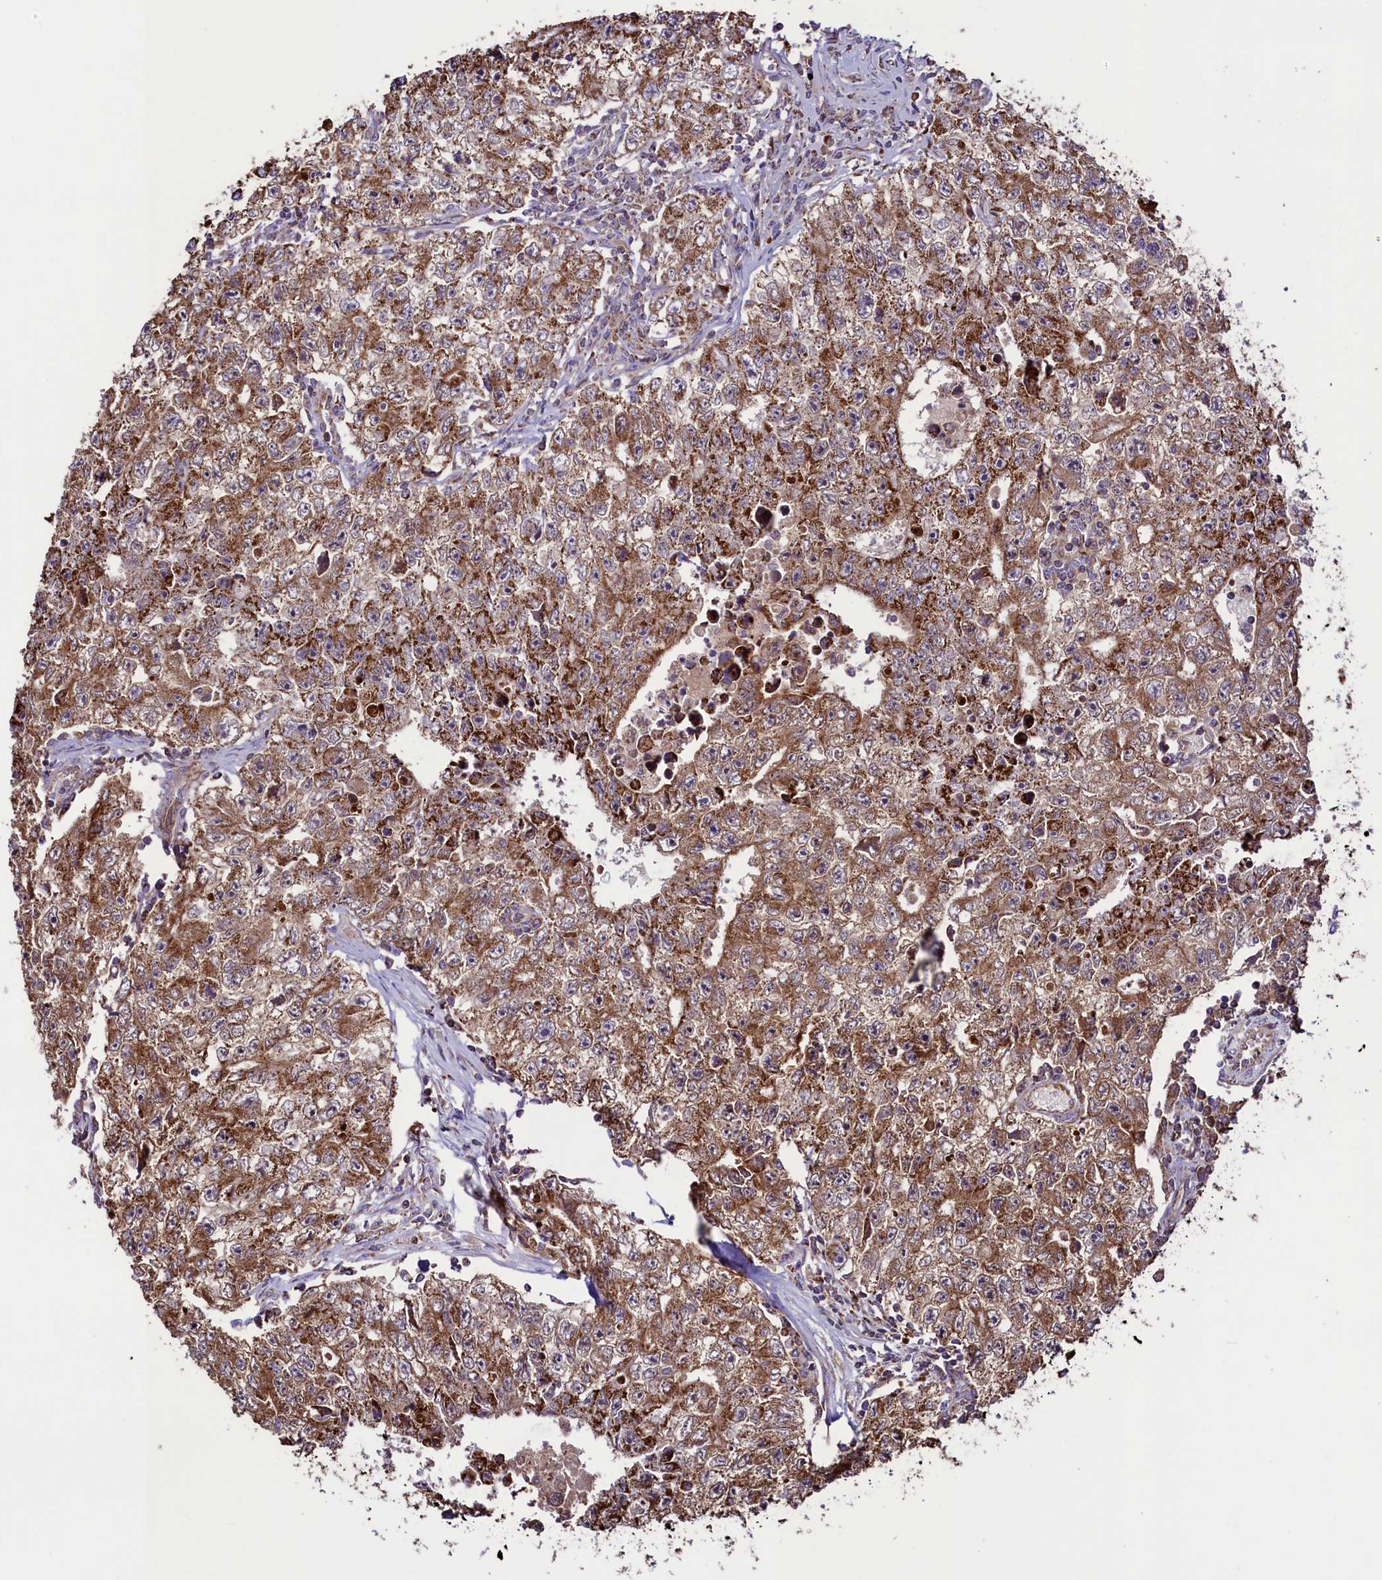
{"staining": {"intensity": "strong", "quantity": ">75%", "location": "cytoplasmic/membranous"}, "tissue": "testis cancer", "cell_type": "Tumor cells", "image_type": "cancer", "snomed": [{"axis": "morphology", "description": "Carcinoma, Embryonal, NOS"}, {"axis": "topography", "description": "Testis"}], "caption": "Testis cancer was stained to show a protein in brown. There is high levels of strong cytoplasmic/membranous positivity in approximately >75% of tumor cells.", "gene": "STARD5", "patient": {"sex": "male", "age": 17}}